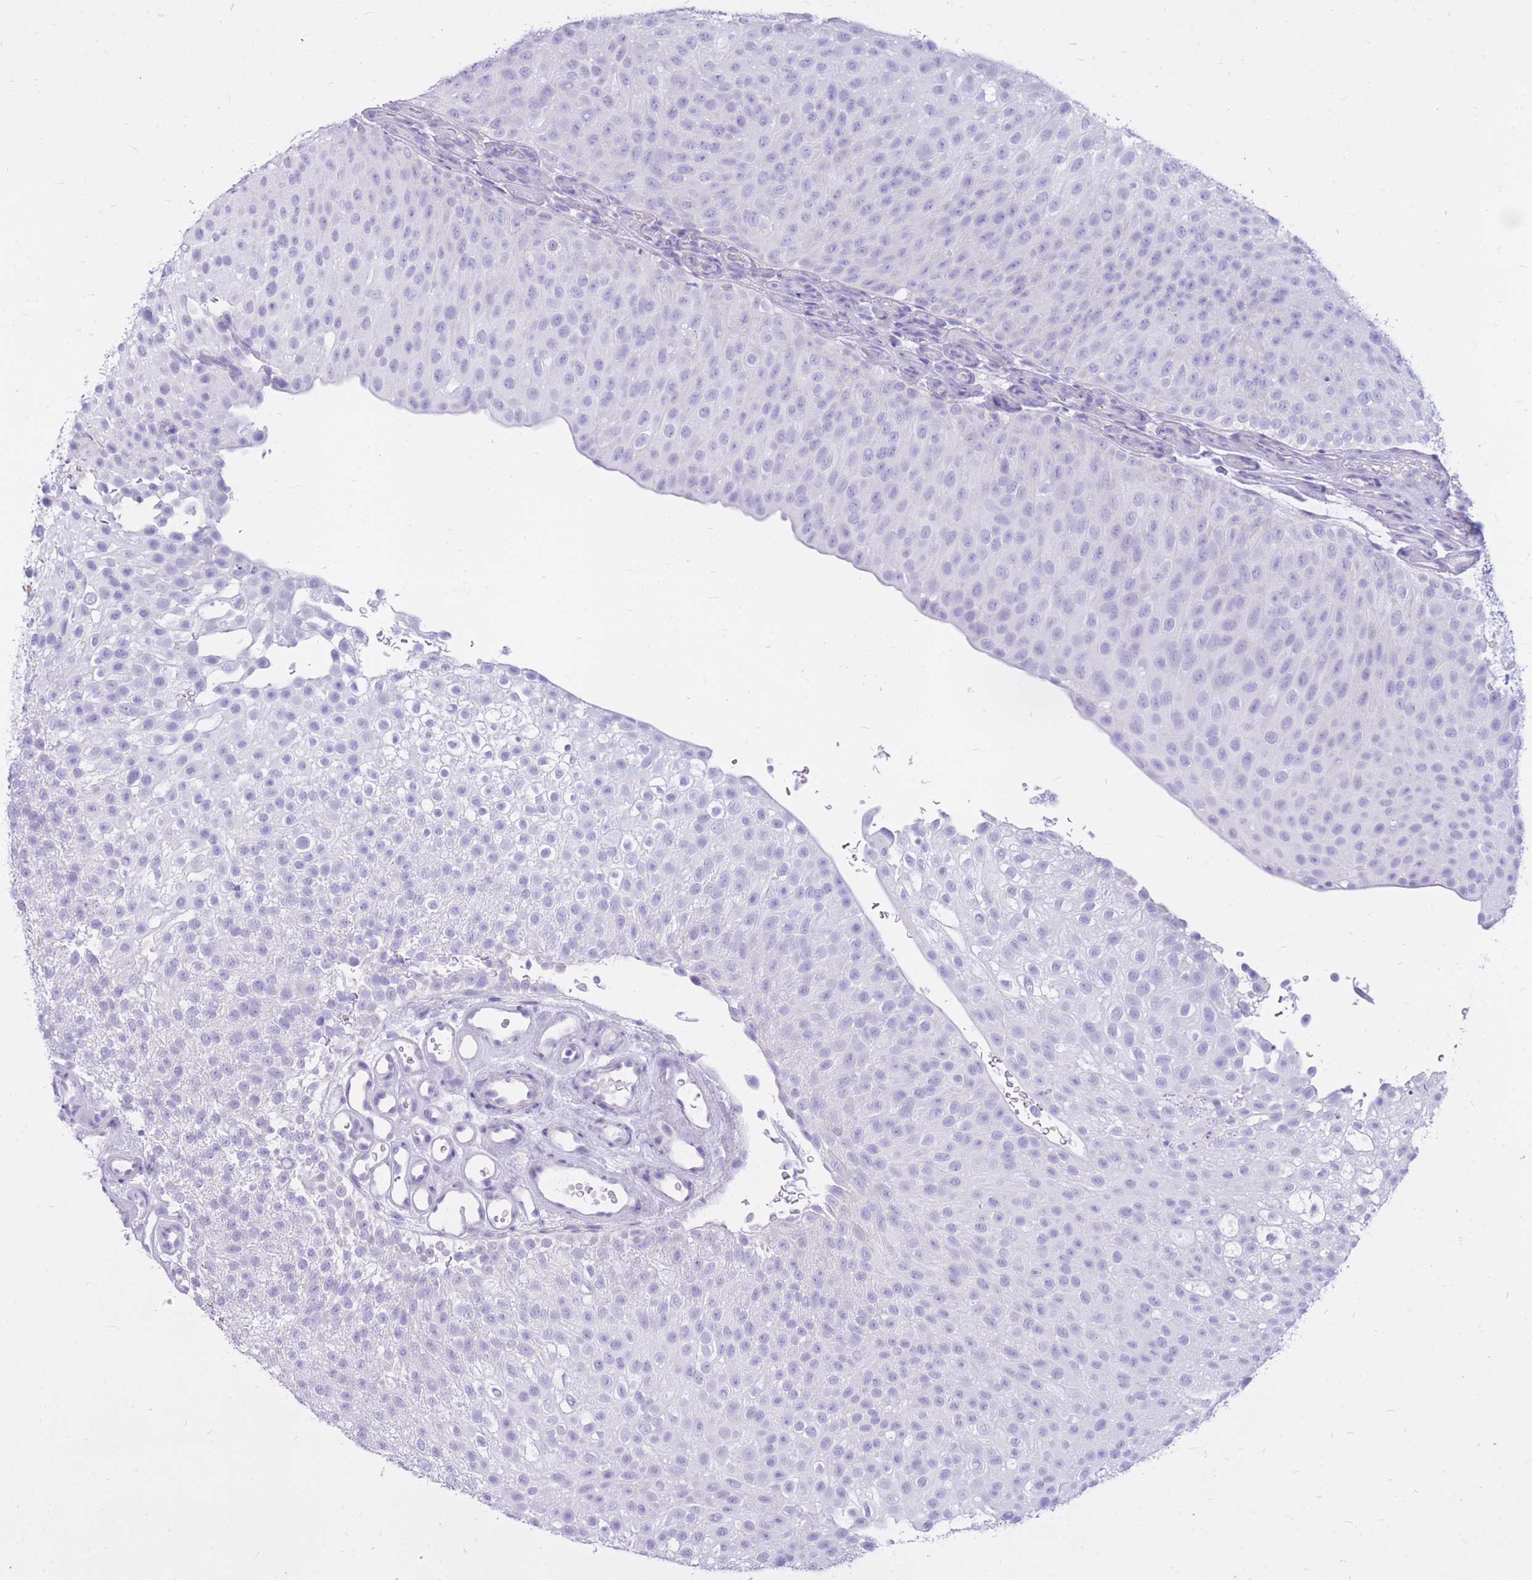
{"staining": {"intensity": "negative", "quantity": "none", "location": "none"}, "tissue": "urothelial cancer", "cell_type": "Tumor cells", "image_type": "cancer", "snomed": [{"axis": "morphology", "description": "Urothelial carcinoma, Low grade"}, {"axis": "topography", "description": "Urinary bladder"}], "caption": "A histopathology image of urothelial cancer stained for a protein exhibits no brown staining in tumor cells.", "gene": "CYP21A2", "patient": {"sex": "male", "age": 78}}